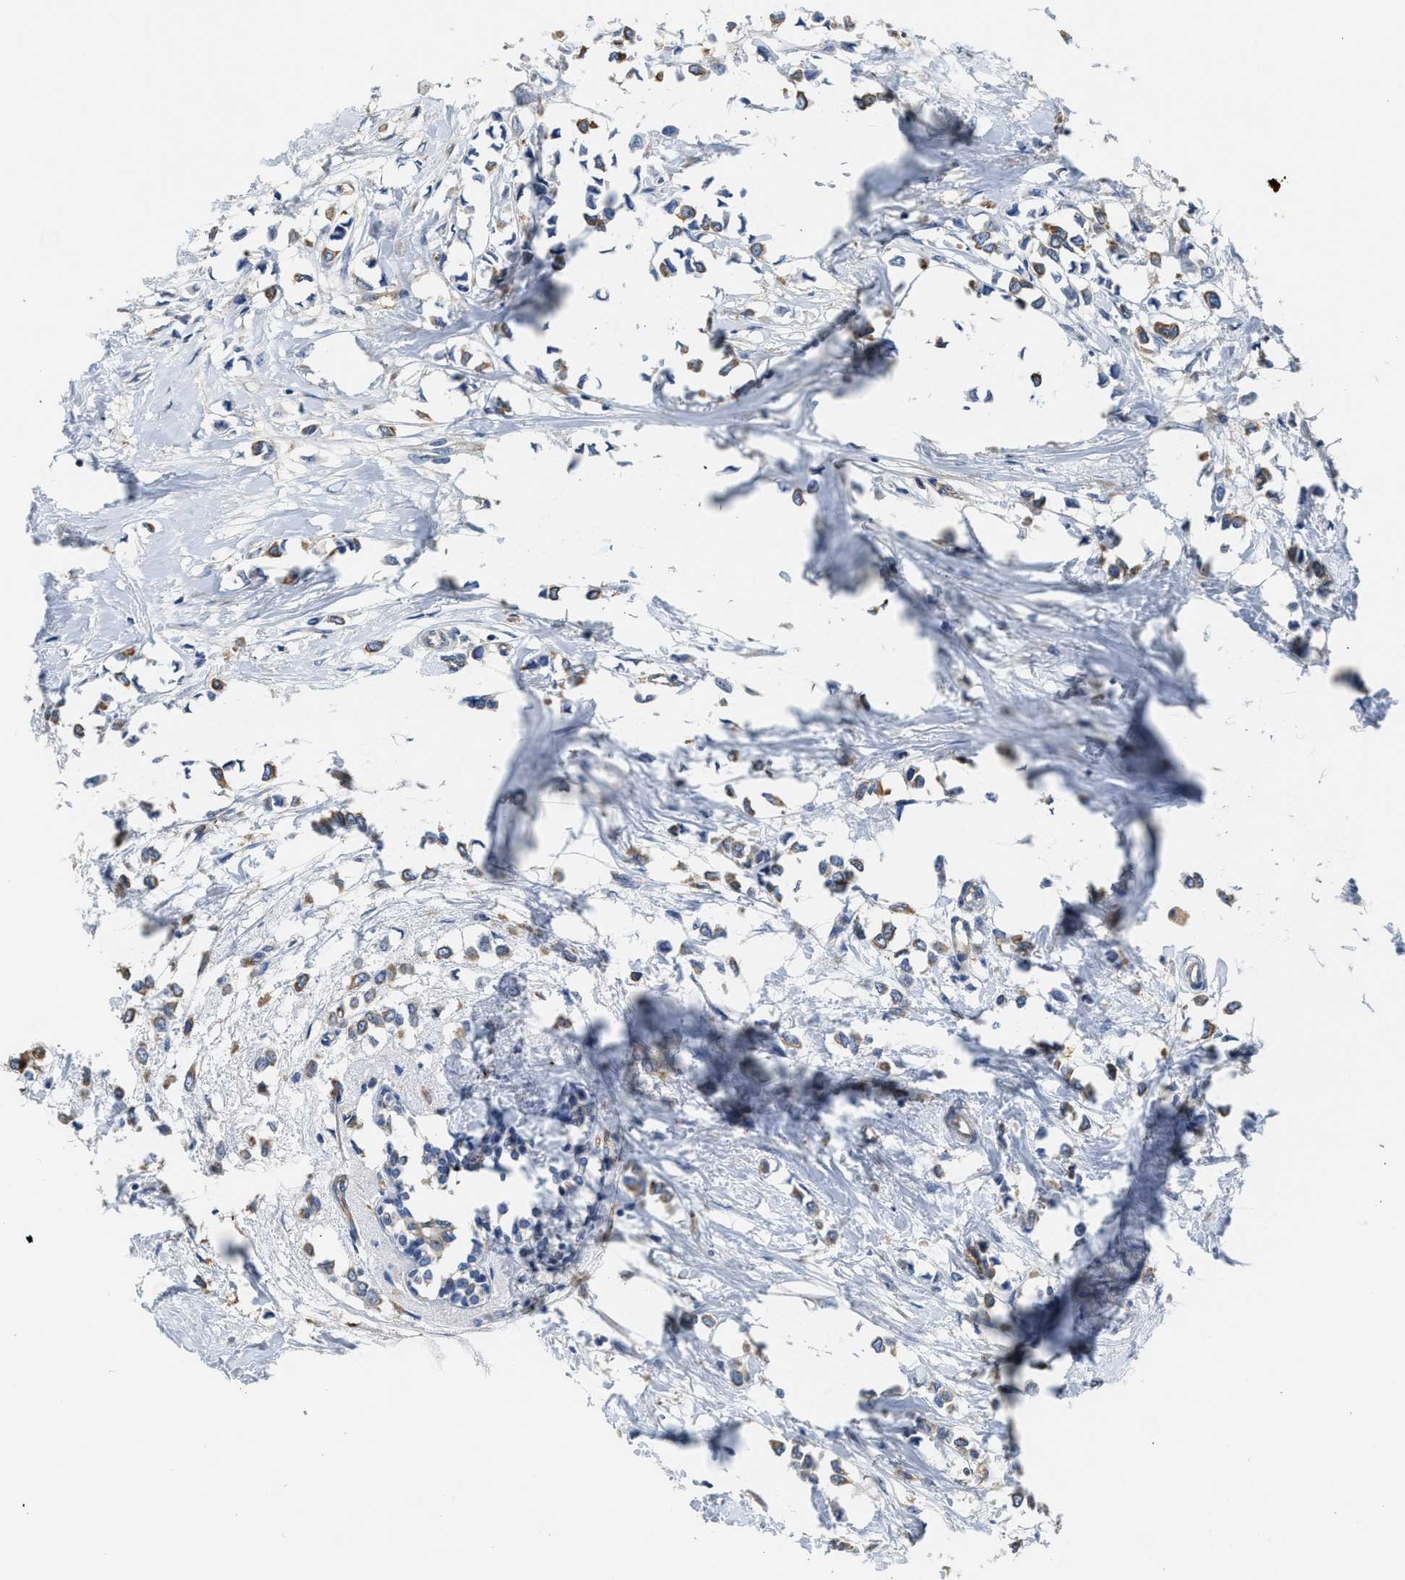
{"staining": {"intensity": "moderate", "quantity": ">75%", "location": "cytoplasmic/membranous"}, "tissue": "breast cancer", "cell_type": "Tumor cells", "image_type": "cancer", "snomed": [{"axis": "morphology", "description": "Lobular carcinoma"}, {"axis": "topography", "description": "Breast"}], "caption": "Protein analysis of lobular carcinoma (breast) tissue exhibits moderate cytoplasmic/membranous positivity in about >75% of tumor cells. The staining was performed using DAB (3,3'-diaminobenzidine) to visualize the protein expression in brown, while the nuclei were stained in blue with hematoxylin (Magnification: 20x).", "gene": "TRAF6", "patient": {"sex": "female", "age": 51}}